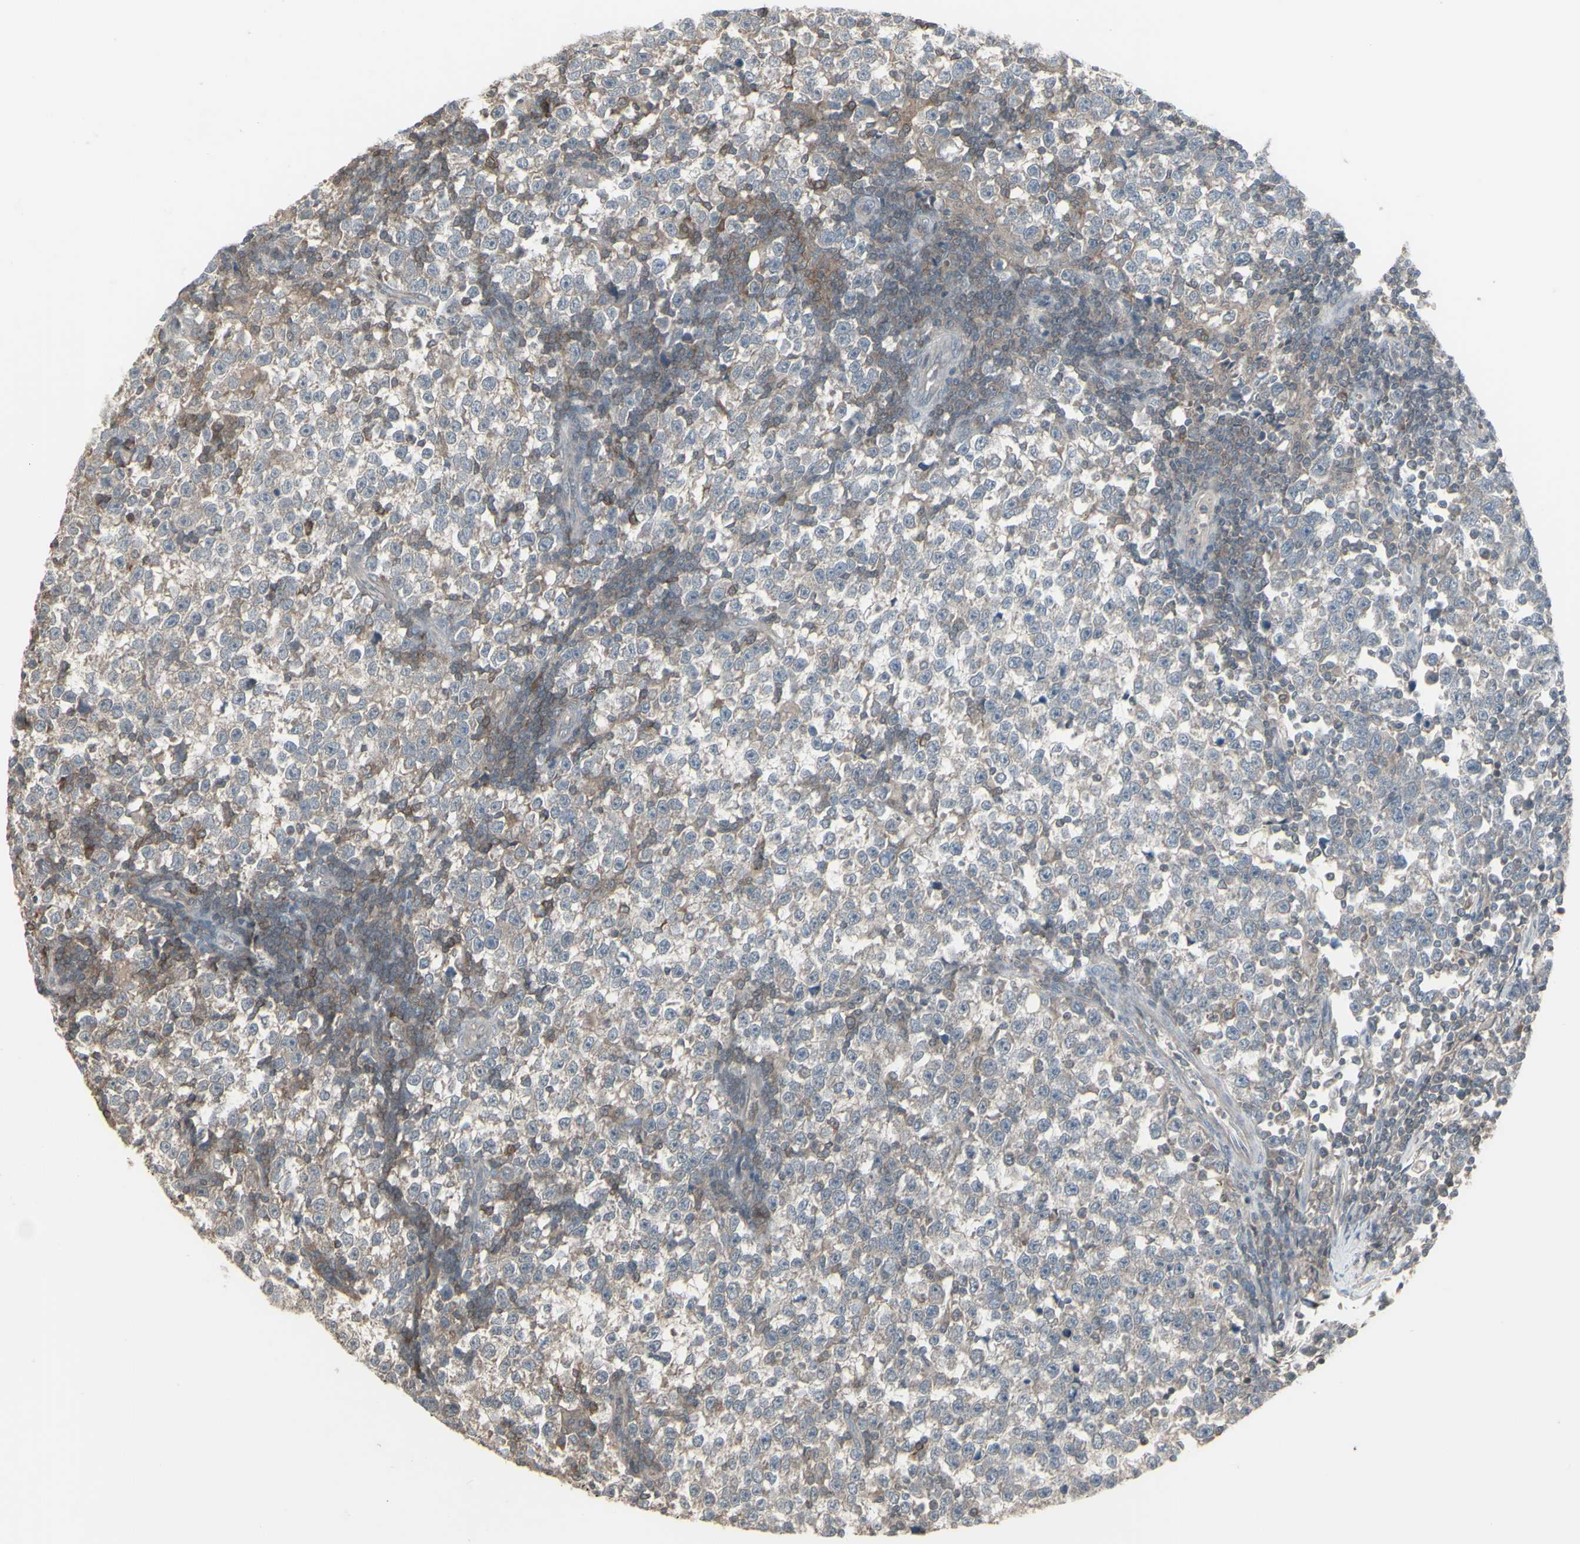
{"staining": {"intensity": "negative", "quantity": "none", "location": "none"}, "tissue": "testis cancer", "cell_type": "Tumor cells", "image_type": "cancer", "snomed": [{"axis": "morphology", "description": "Seminoma, NOS"}, {"axis": "topography", "description": "Testis"}], "caption": "High power microscopy photomicrograph of an IHC photomicrograph of testis cancer (seminoma), revealing no significant positivity in tumor cells. Nuclei are stained in blue.", "gene": "CSK", "patient": {"sex": "male", "age": 43}}